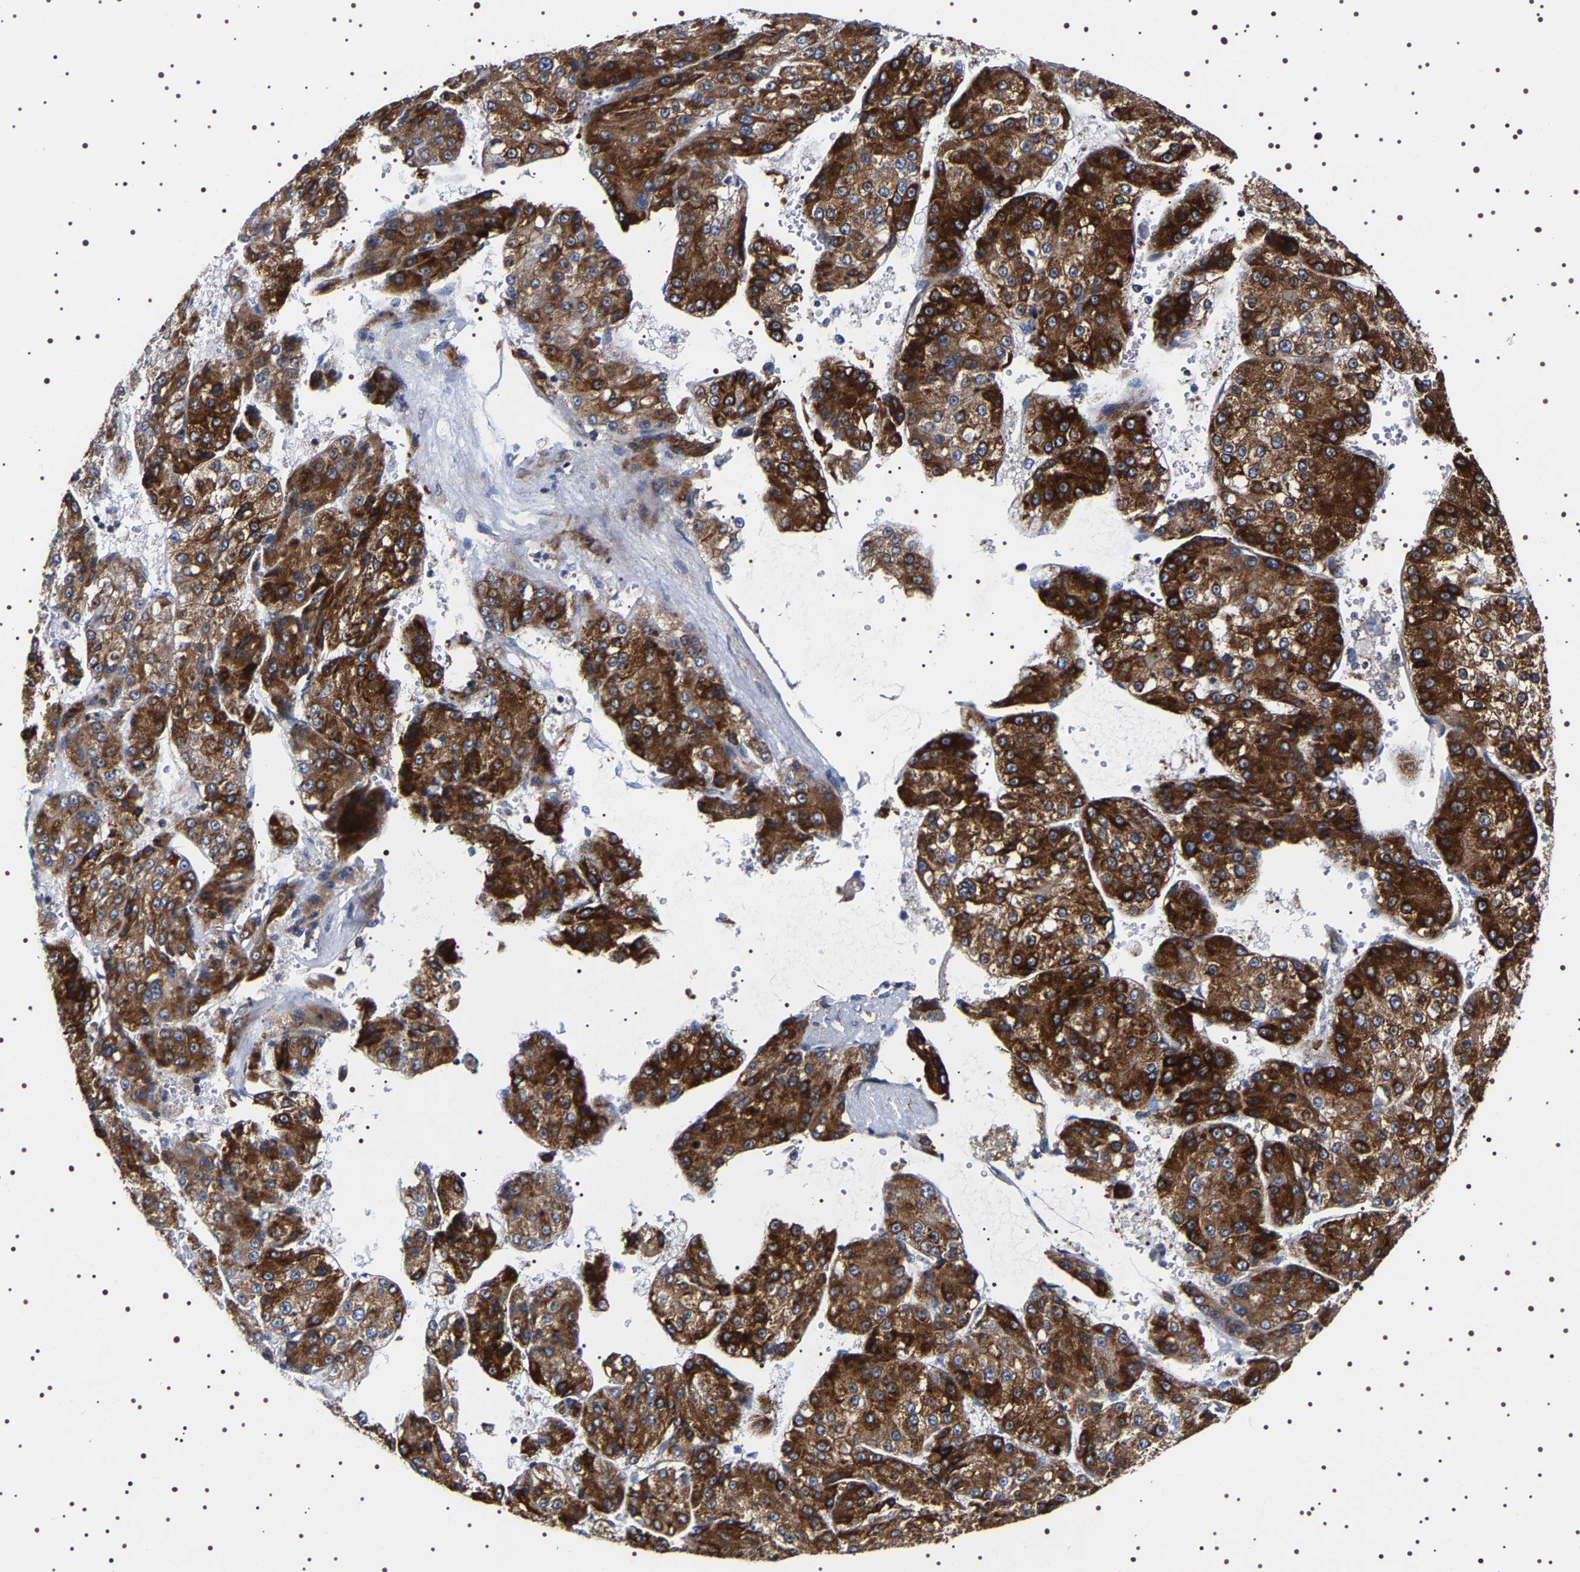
{"staining": {"intensity": "strong", "quantity": ">75%", "location": "cytoplasmic/membranous"}, "tissue": "liver cancer", "cell_type": "Tumor cells", "image_type": "cancer", "snomed": [{"axis": "morphology", "description": "Carcinoma, Hepatocellular, NOS"}, {"axis": "topography", "description": "Liver"}], "caption": "Human hepatocellular carcinoma (liver) stained for a protein (brown) displays strong cytoplasmic/membranous positive expression in approximately >75% of tumor cells.", "gene": "SQLE", "patient": {"sex": "female", "age": 73}}